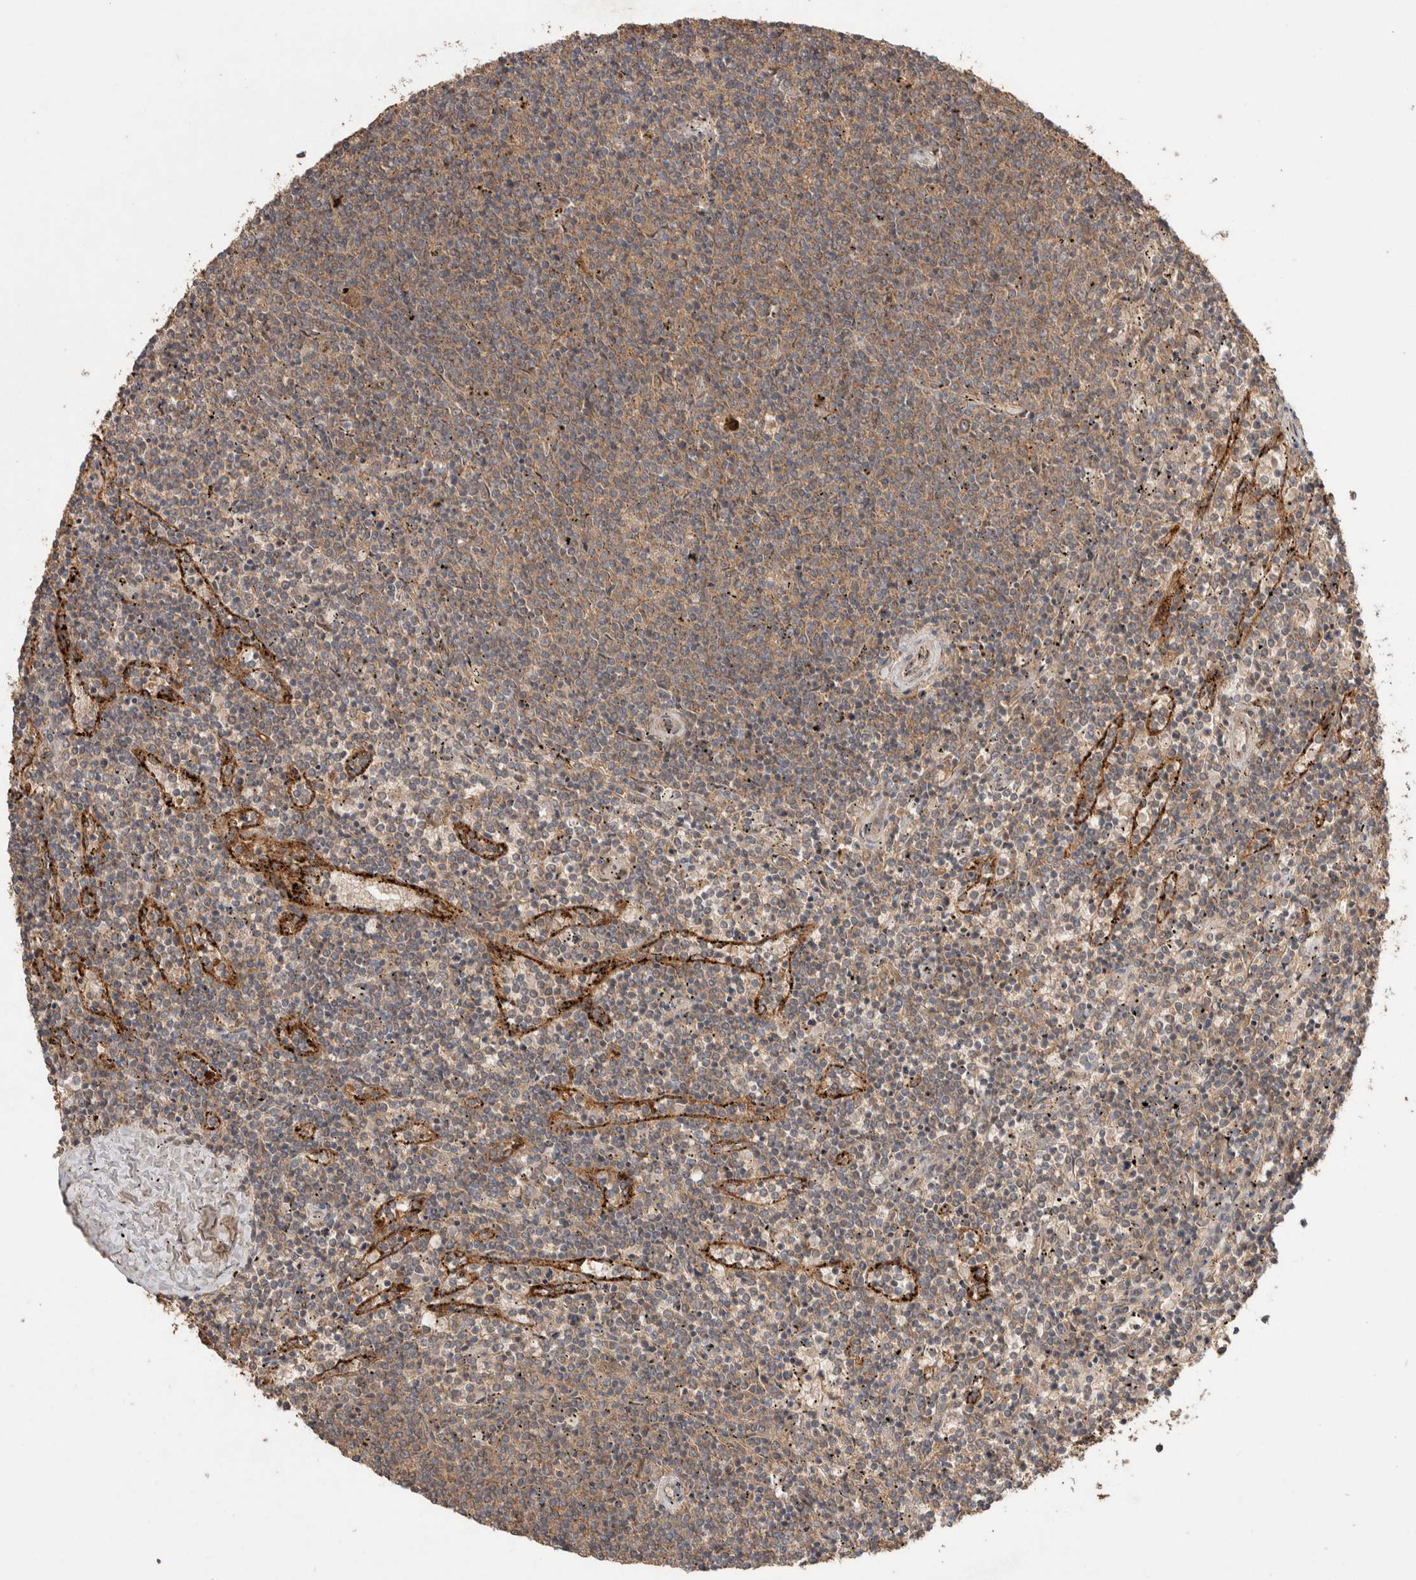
{"staining": {"intensity": "weak", "quantity": ">75%", "location": "cytoplasmic/membranous"}, "tissue": "lymphoma", "cell_type": "Tumor cells", "image_type": "cancer", "snomed": [{"axis": "morphology", "description": "Malignant lymphoma, non-Hodgkin's type, Low grade"}, {"axis": "topography", "description": "Spleen"}], "caption": "Malignant lymphoma, non-Hodgkin's type (low-grade) stained for a protein displays weak cytoplasmic/membranous positivity in tumor cells.", "gene": "KCNJ5", "patient": {"sex": "female", "age": 50}}